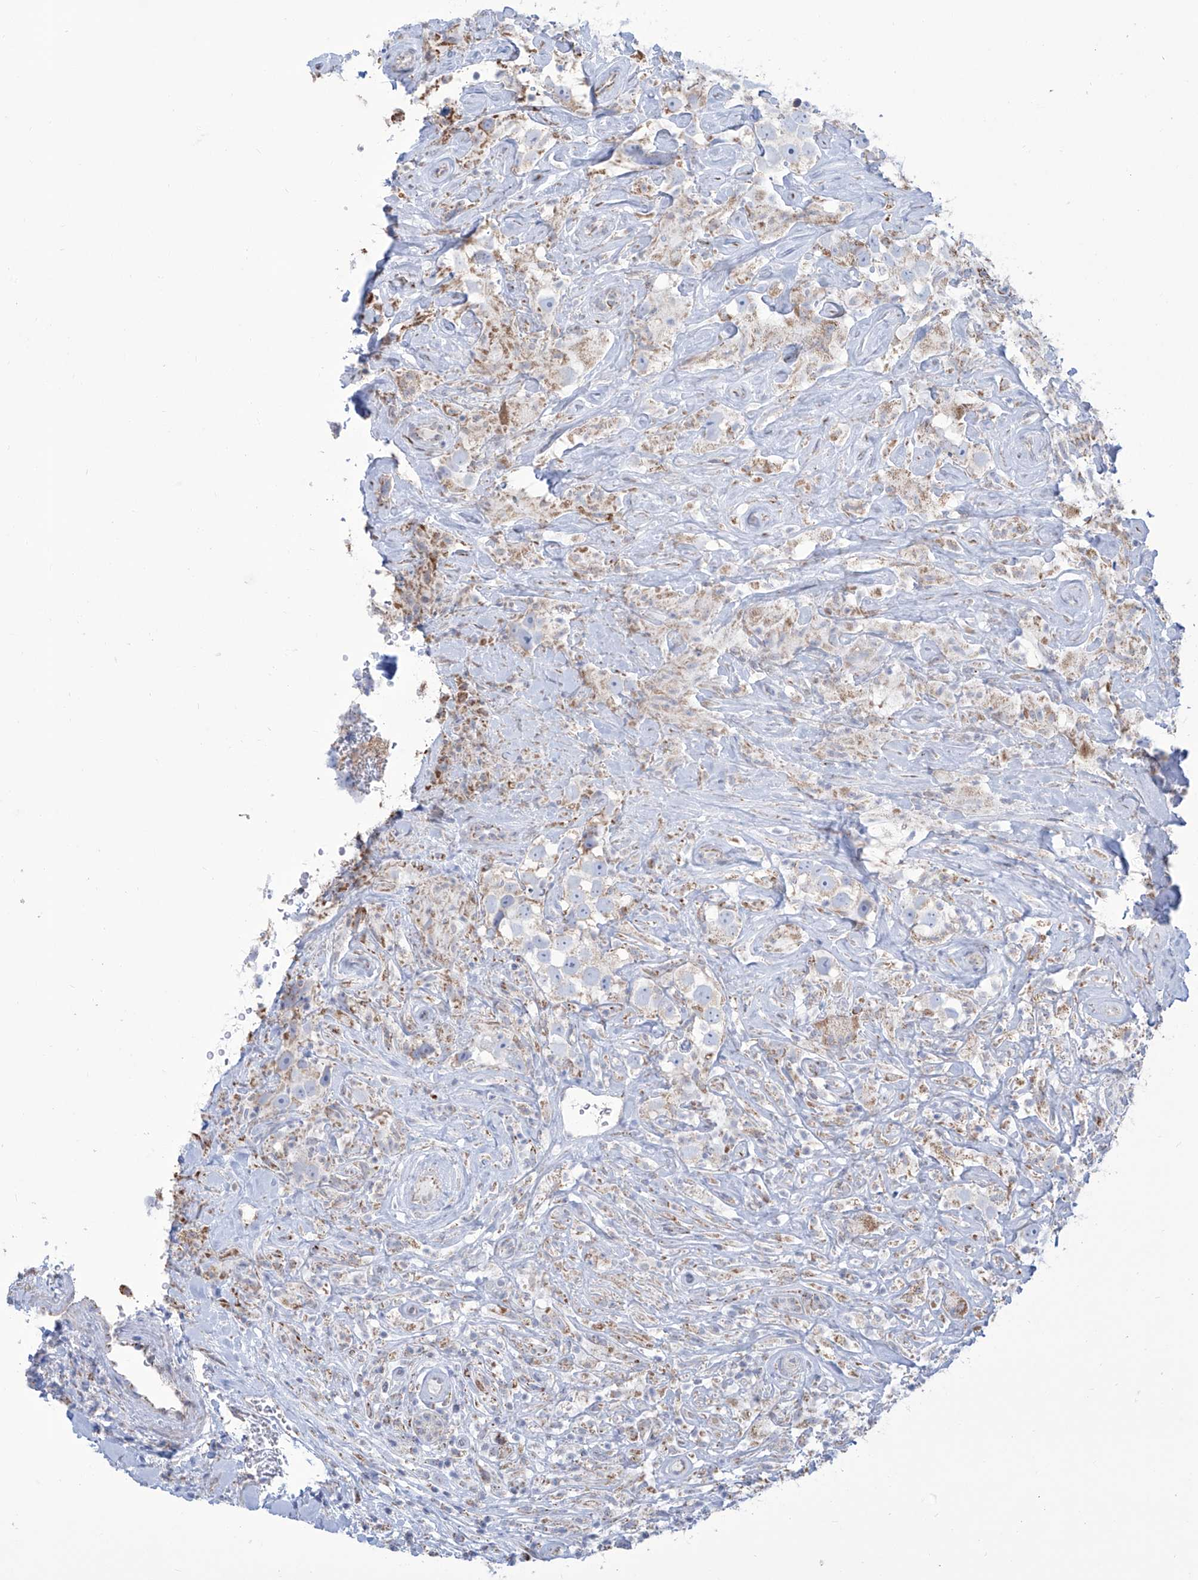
{"staining": {"intensity": "weak", "quantity": "<25%", "location": "cytoplasmic/membranous"}, "tissue": "testis cancer", "cell_type": "Tumor cells", "image_type": "cancer", "snomed": [{"axis": "morphology", "description": "Seminoma, NOS"}, {"axis": "topography", "description": "Testis"}], "caption": "Immunohistochemistry (IHC) photomicrograph of neoplastic tissue: testis cancer stained with DAB shows no significant protein expression in tumor cells.", "gene": "ALDH6A1", "patient": {"sex": "male", "age": 49}}